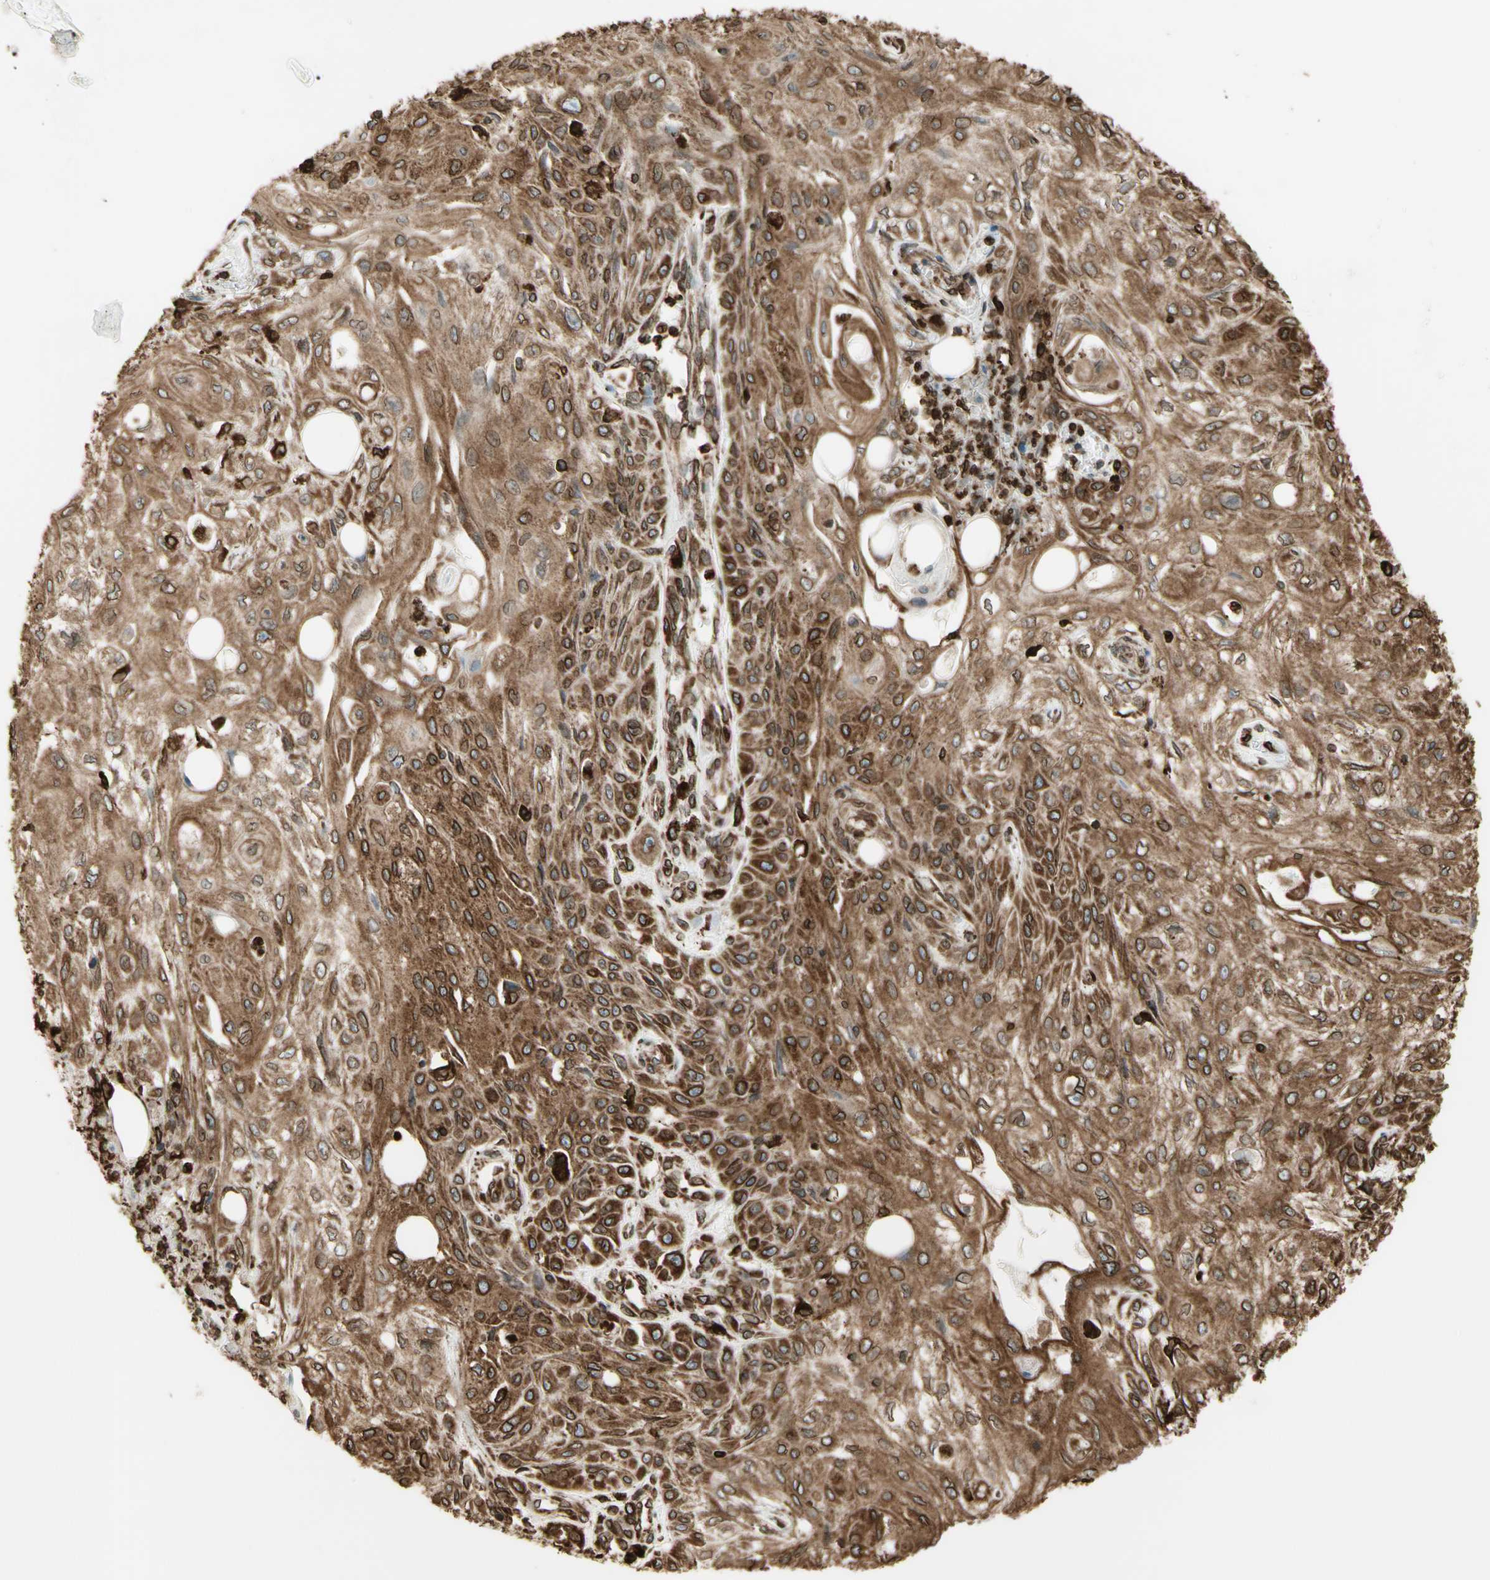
{"staining": {"intensity": "moderate", "quantity": ">75%", "location": "cytoplasmic/membranous"}, "tissue": "skin cancer", "cell_type": "Tumor cells", "image_type": "cancer", "snomed": [{"axis": "morphology", "description": "Squamous cell carcinoma, NOS"}, {"axis": "topography", "description": "Skin"}], "caption": "Skin squamous cell carcinoma was stained to show a protein in brown. There is medium levels of moderate cytoplasmic/membranous expression in about >75% of tumor cells.", "gene": "CANX", "patient": {"sex": "male", "age": 75}}